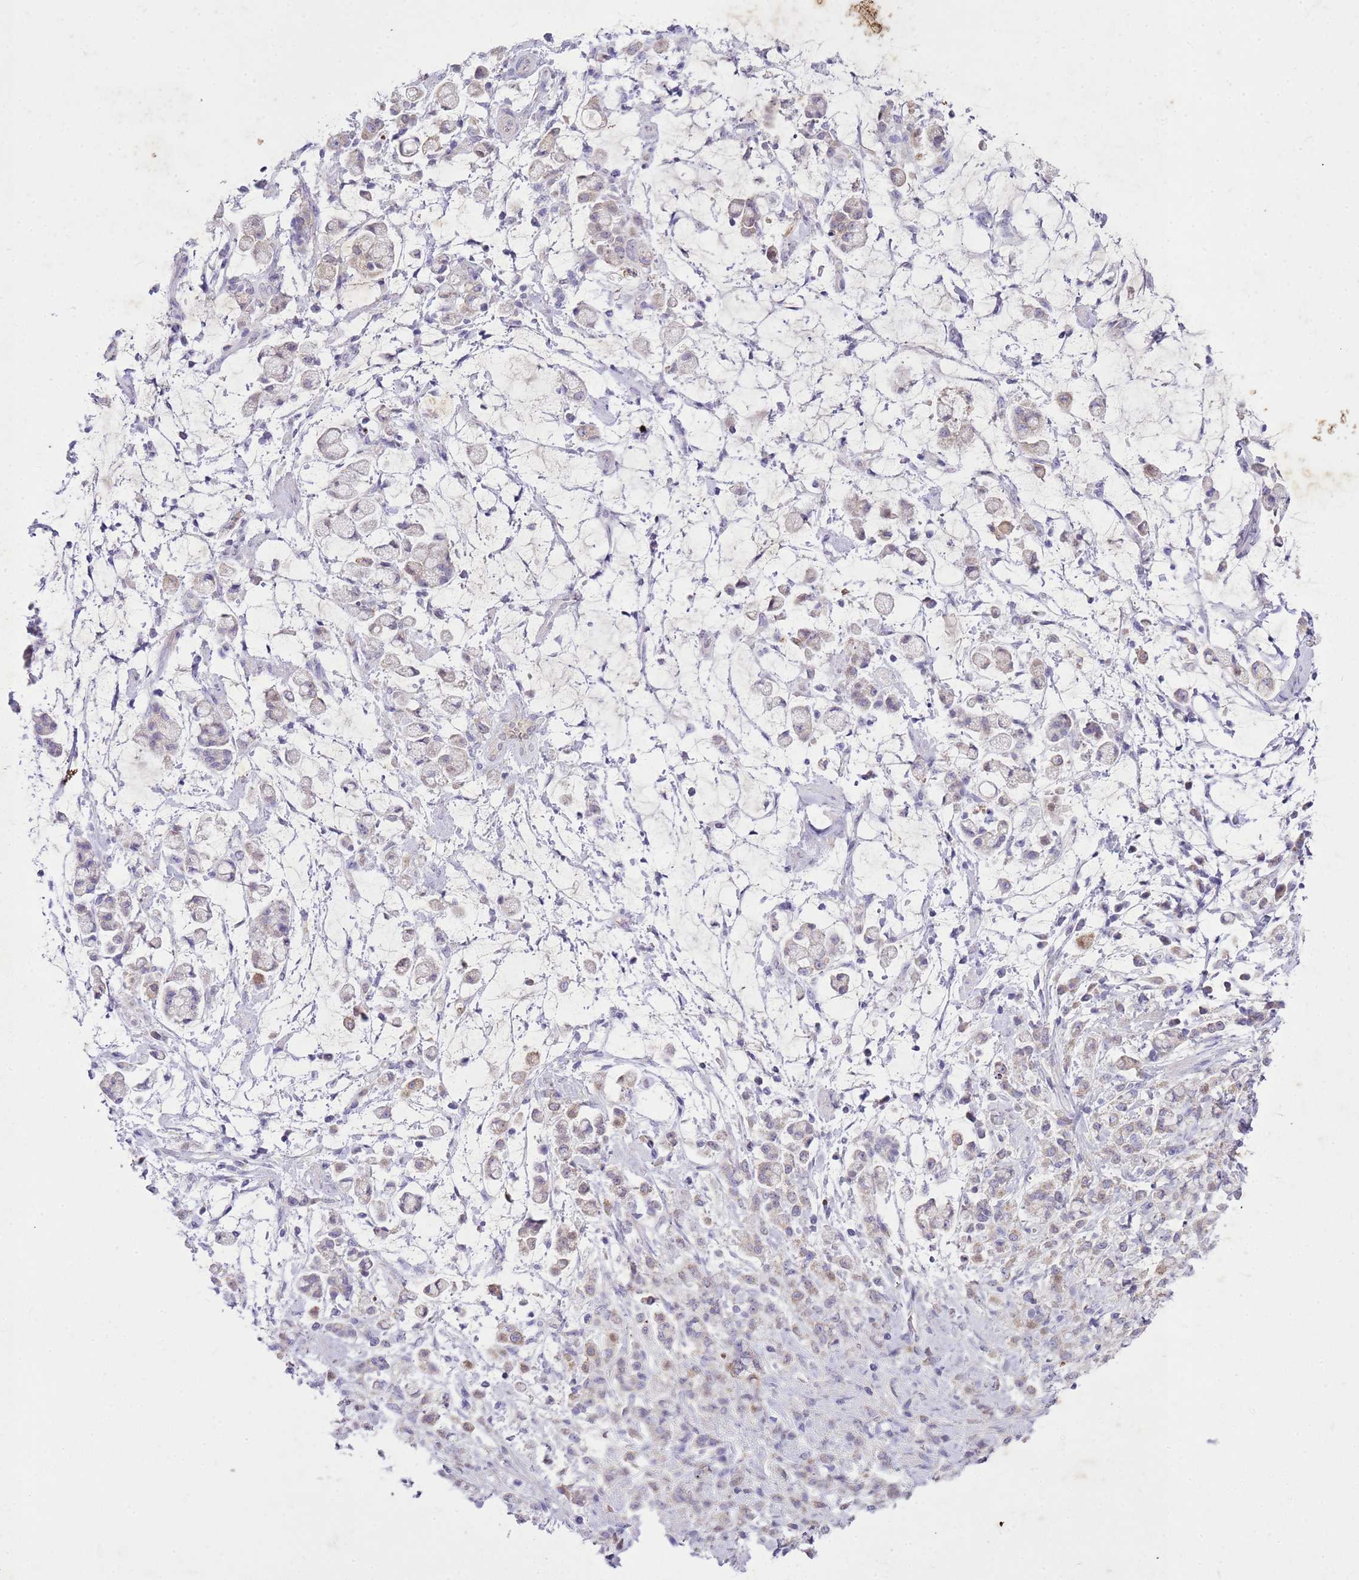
{"staining": {"intensity": "weak", "quantity": "<25%", "location": "cytoplasmic/membranous"}, "tissue": "stomach cancer", "cell_type": "Tumor cells", "image_type": "cancer", "snomed": [{"axis": "morphology", "description": "Adenocarcinoma, NOS"}, {"axis": "topography", "description": "Stomach"}], "caption": "This micrograph is of adenocarcinoma (stomach) stained with immunohistochemistry to label a protein in brown with the nuclei are counter-stained blue. There is no expression in tumor cells.", "gene": "FABP2", "patient": {"sex": "female", "age": 60}}